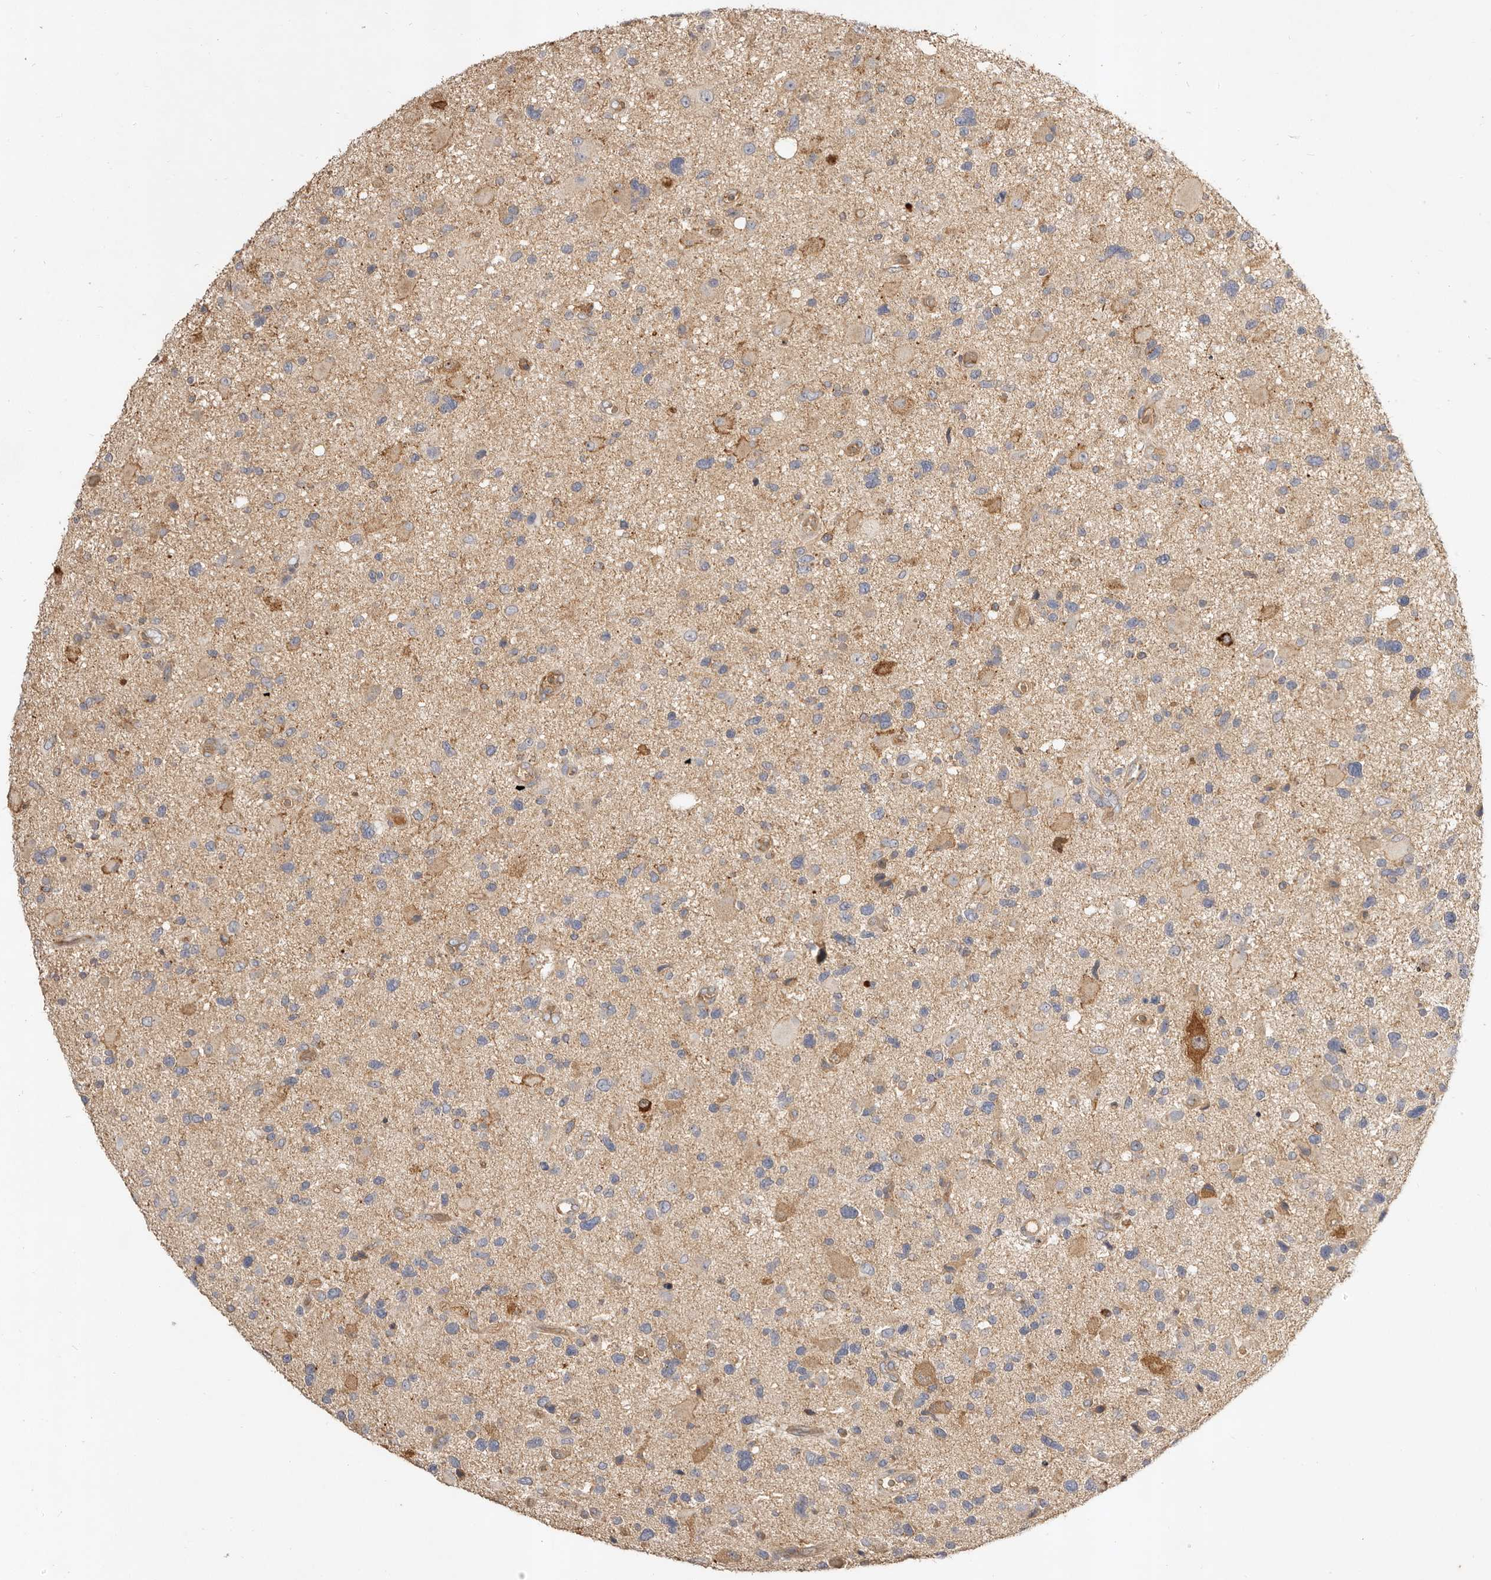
{"staining": {"intensity": "negative", "quantity": "none", "location": "none"}, "tissue": "glioma", "cell_type": "Tumor cells", "image_type": "cancer", "snomed": [{"axis": "morphology", "description": "Glioma, malignant, High grade"}, {"axis": "topography", "description": "Brain"}], "caption": "Immunohistochemistry (IHC) of glioma shows no staining in tumor cells.", "gene": "ADAMTS9", "patient": {"sex": "male", "age": 33}}